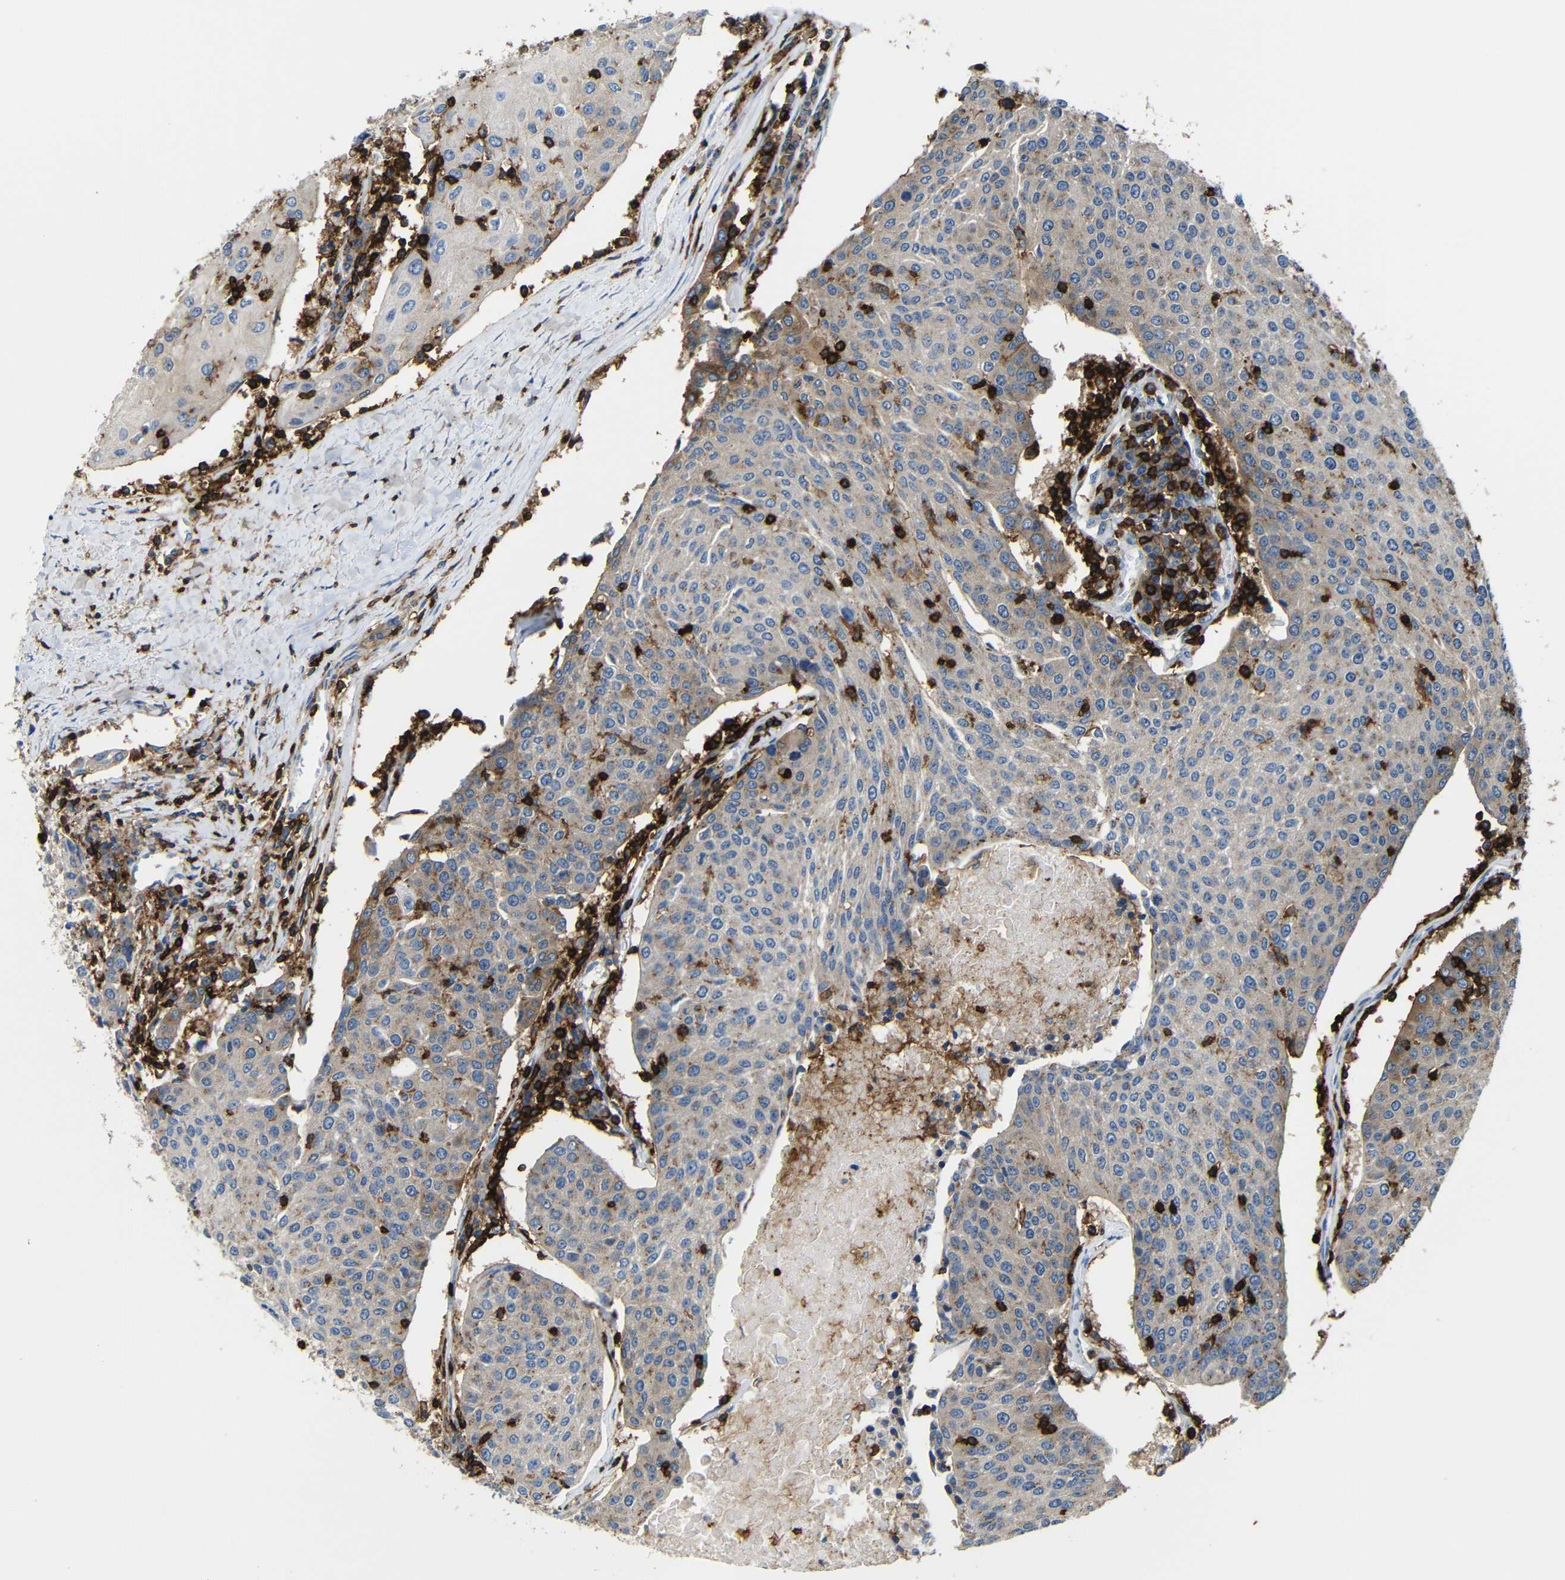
{"staining": {"intensity": "moderate", "quantity": "25%-75%", "location": "cytoplasmic/membranous"}, "tissue": "urothelial cancer", "cell_type": "Tumor cells", "image_type": "cancer", "snomed": [{"axis": "morphology", "description": "Urothelial carcinoma, High grade"}, {"axis": "topography", "description": "Urinary bladder"}], "caption": "IHC histopathology image of neoplastic tissue: urothelial cancer stained using immunohistochemistry (IHC) displays medium levels of moderate protein expression localized specifically in the cytoplasmic/membranous of tumor cells, appearing as a cytoplasmic/membranous brown color.", "gene": "P2RY12", "patient": {"sex": "female", "age": 85}}